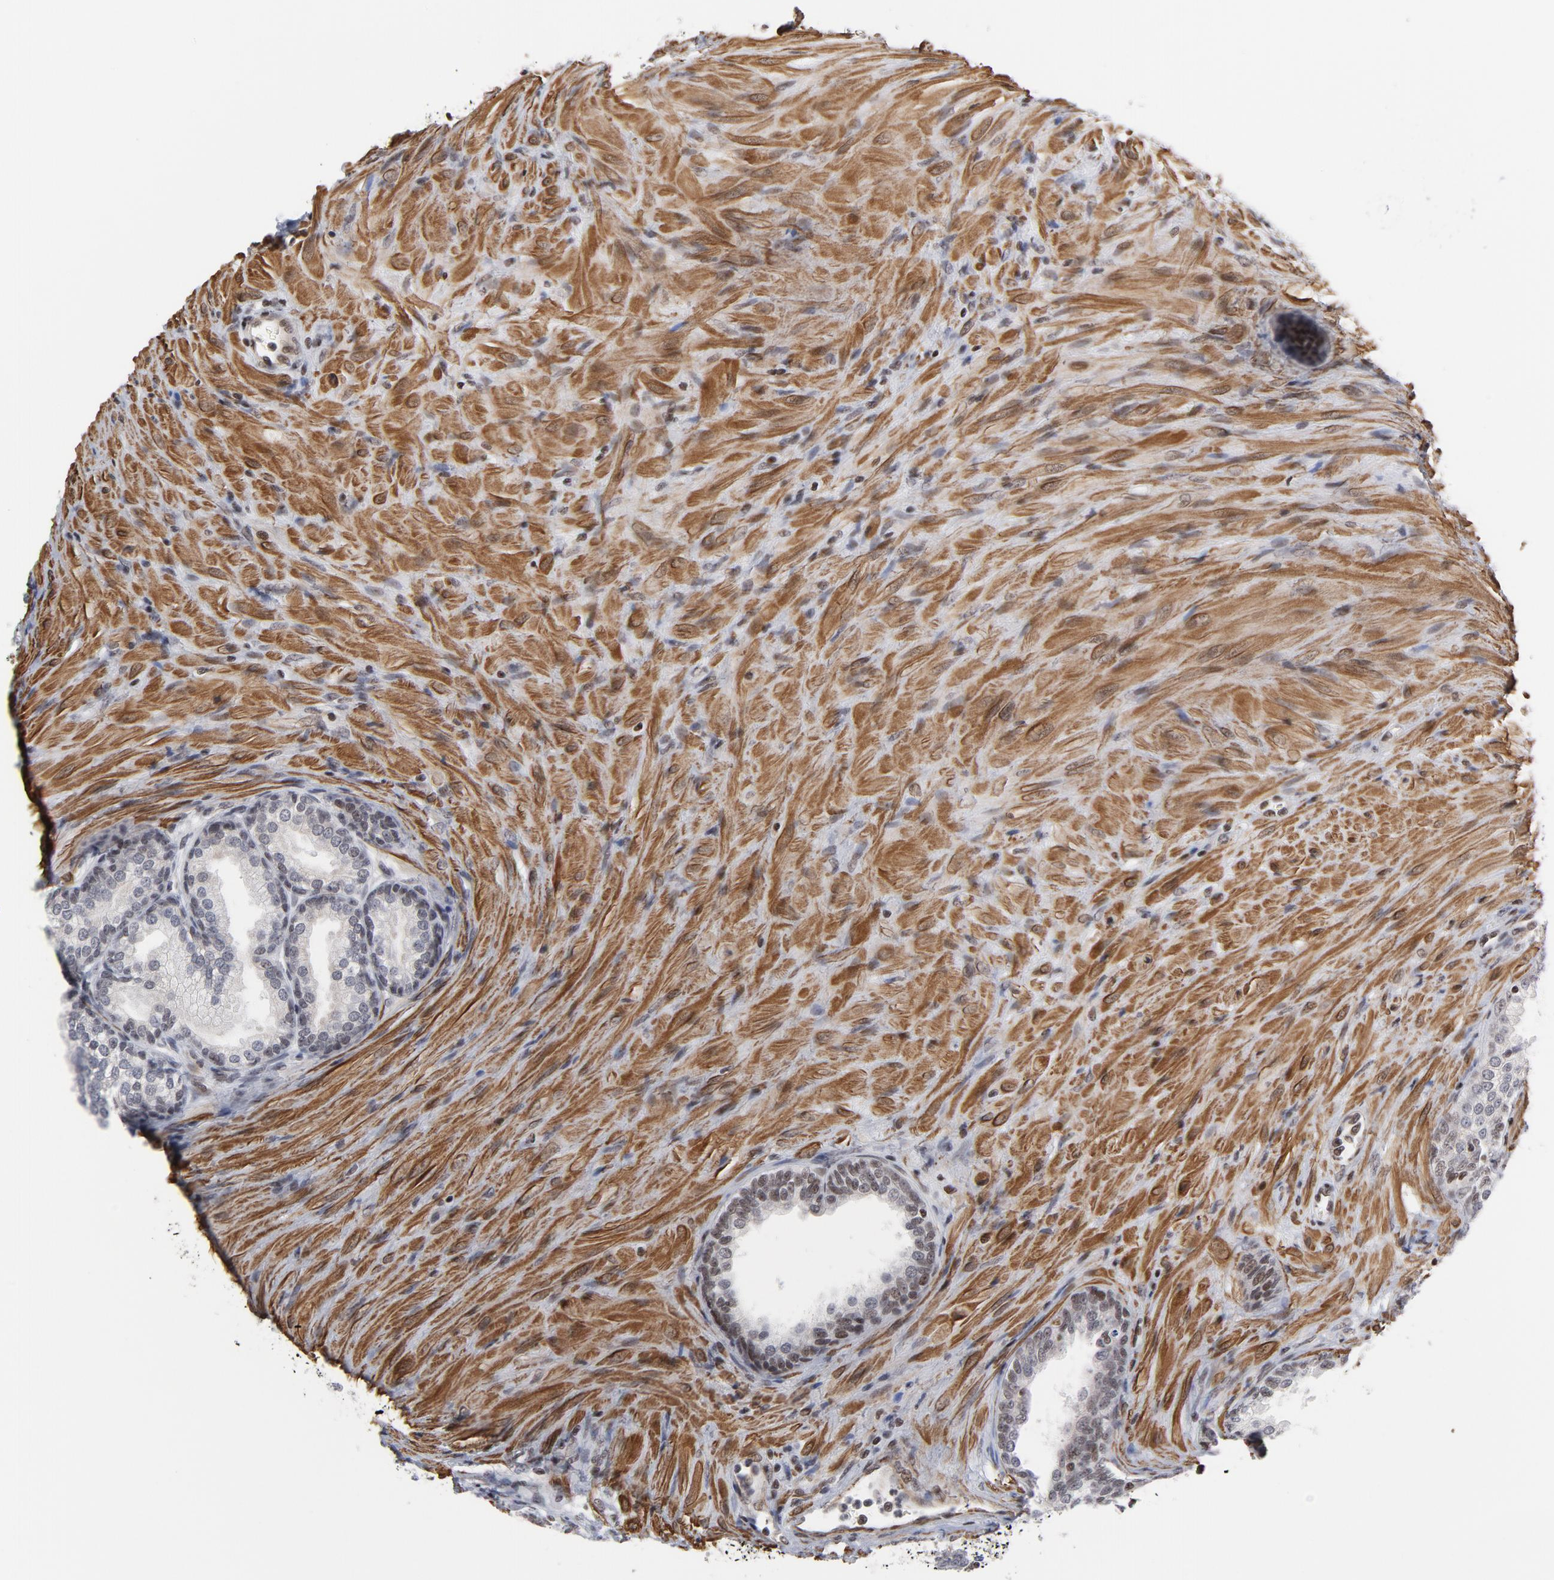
{"staining": {"intensity": "moderate", "quantity": ">75%", "location": "nuclear"}, "tissue": "prostate", "cell_type": "Glandular cells", "image_type": "normal", "snomed": [{"axis": "morphology", "description": "Normal tissue, NOS"}, {"axis": "topography", "description": "Prostate"}], "caption": "Normal prostate was stained to show a protein in brown. There is medium levels of moderate nuclear expression in approximately >75% of glandular cells.", "gene": "CTCF", "patient": {"sex": "male", "age": 76}}